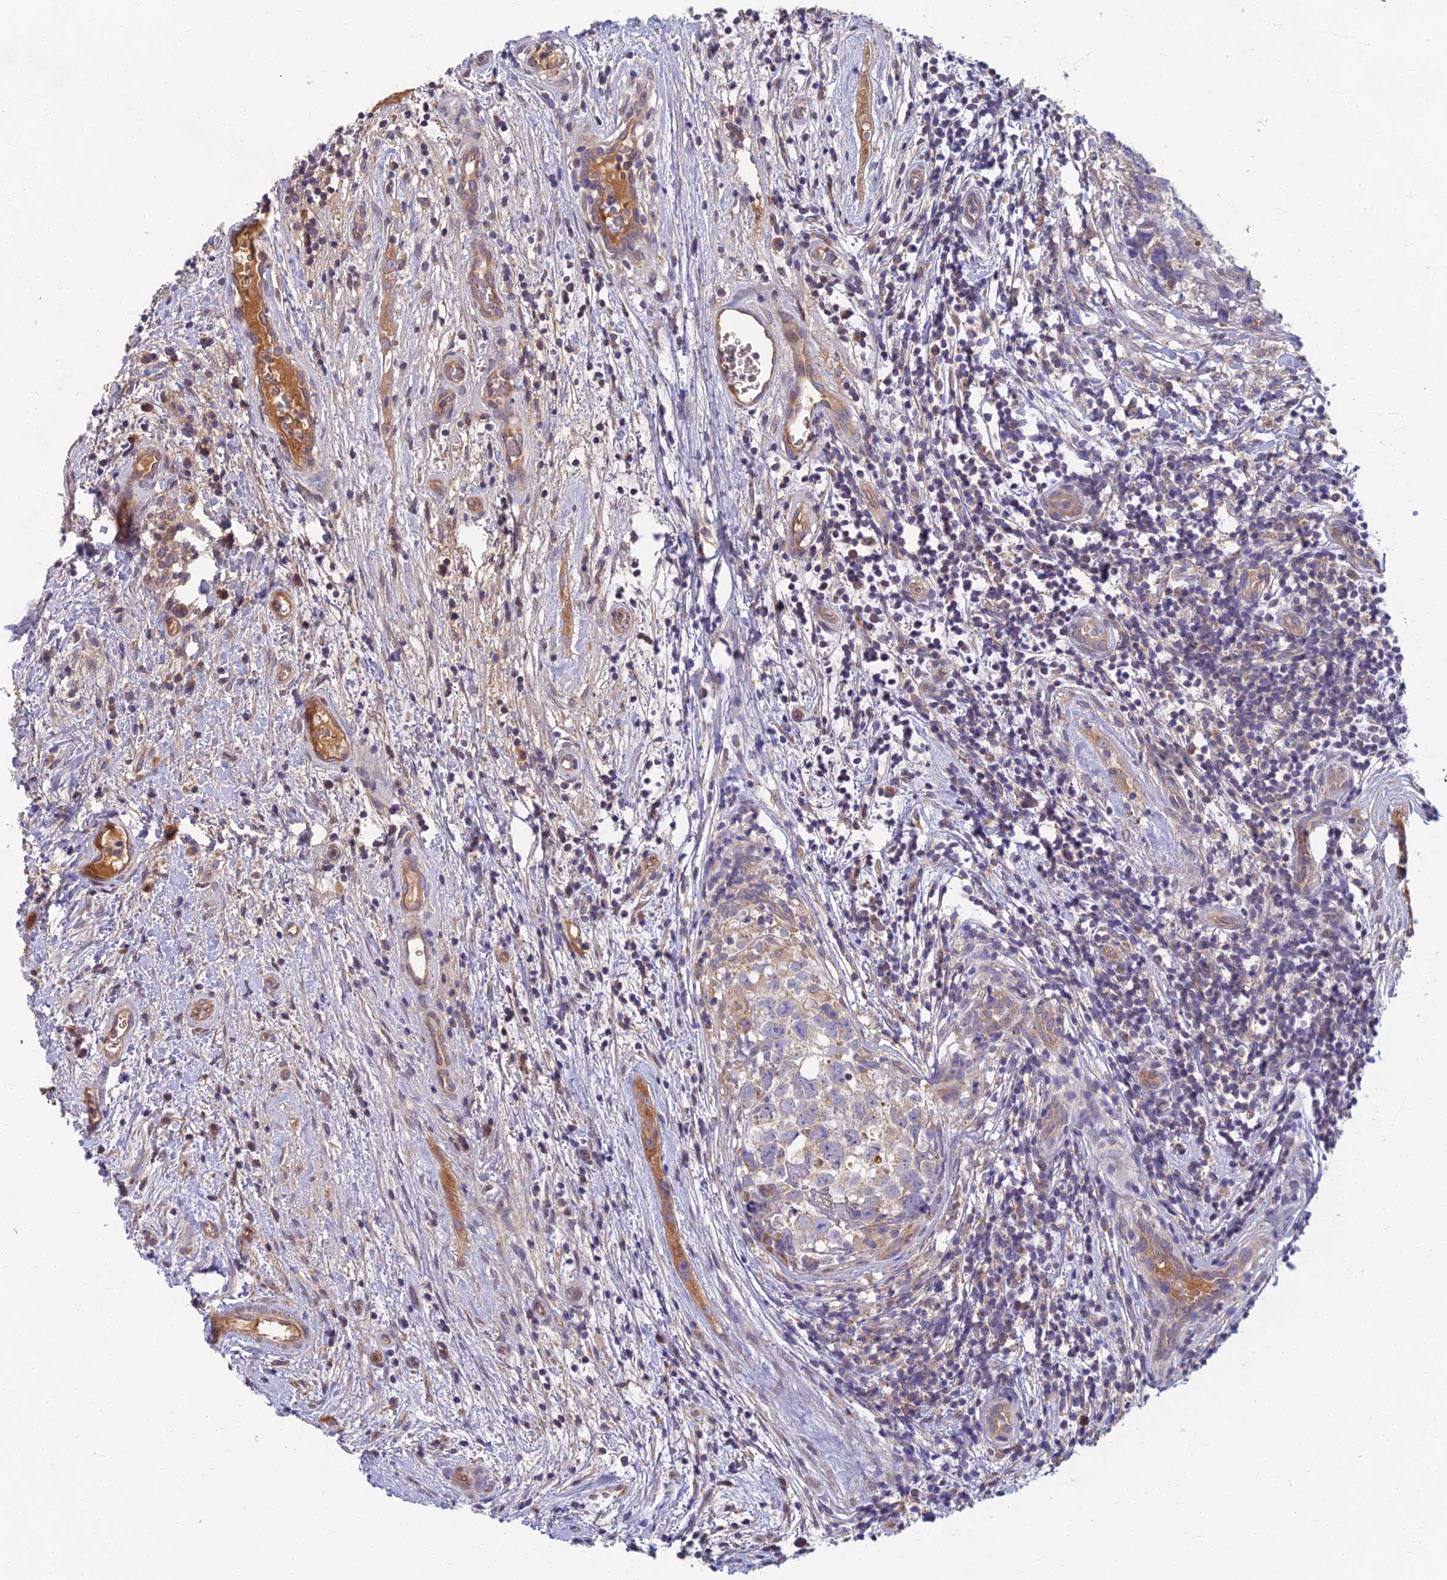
{"staining": {"intensity": "weak", "quantity": "<25%", "location": "cytoplasmic/membranous"}, "tissue": "testis cancer", "cell_type": "Tumor cells", "image_type": "cancer", "snomed": [{"axis": "morphology", "description": "Seminoma, NOS"}, {"axis": "morphology", "description": "Carcinoma, Embryonal, NOS"}, {"axis": "topography", "description": "Testis"}], "caption": "The photomicrograph demonstrates no significant positivity in tumor cells of testis cancer (embryonal carcinoma). (DAB immunohistochemistry (IHC), high magnification).", "gene": "SOGA1", "patient": {"sex": "male", "age": 29}}